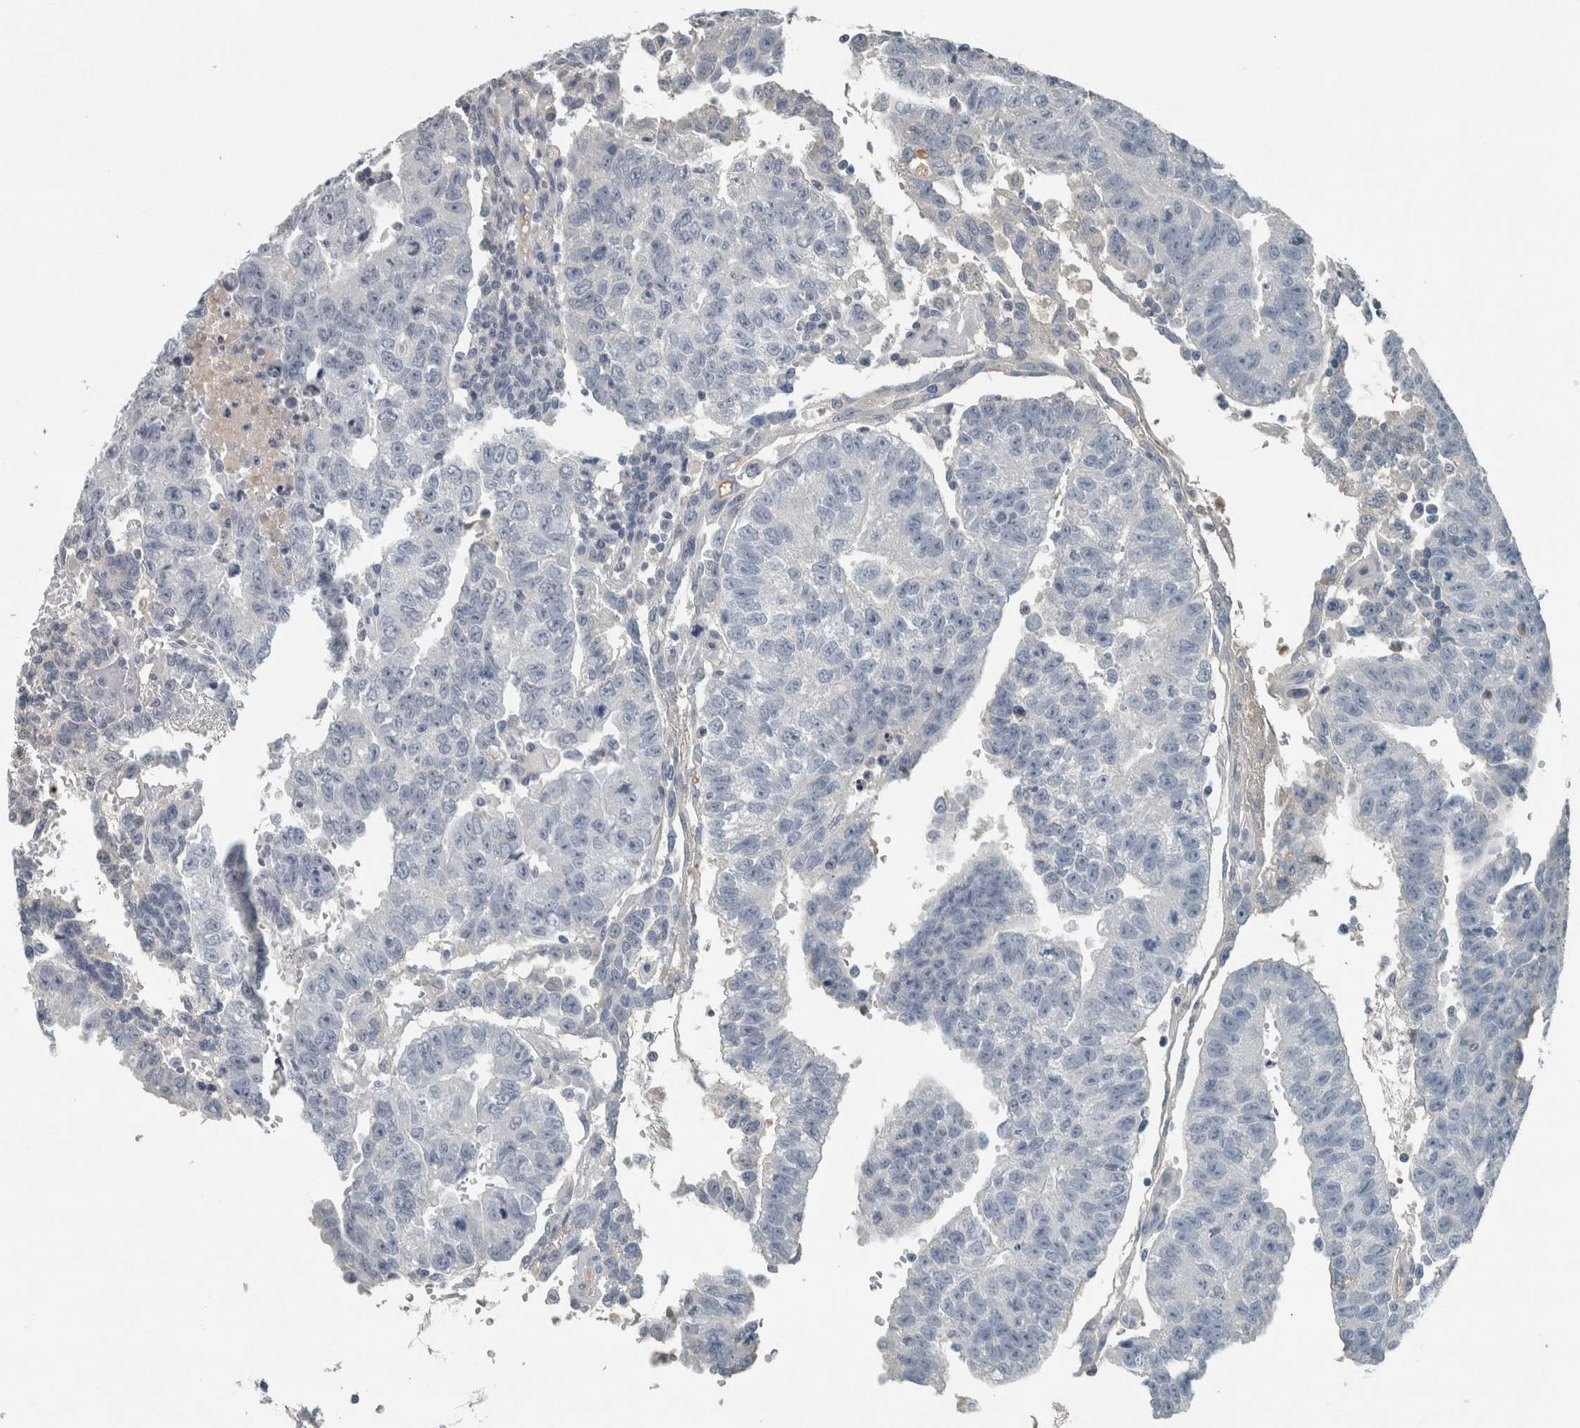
{"staining": {"intensity": "negative", "quantity": "none", "location": "none"}, "tissue": "testis cancer", "cell_type": "Tumor cells", "image_type": "cancer", "snomed": [{"axis": "morphology", "description": "Seminoma, NOS"}, {"axis": "morphology", "description": "Carcinoma, Embryonal, NOS"}, {"axis": "topography", "description": "Testis"}], "caption": "The IHC histopathology image has no significant positivity in tumor cells of testis embryonal carcinoma tissue.", "gene": "CHL1", "patient": {"sex": "male", "age": 52}}